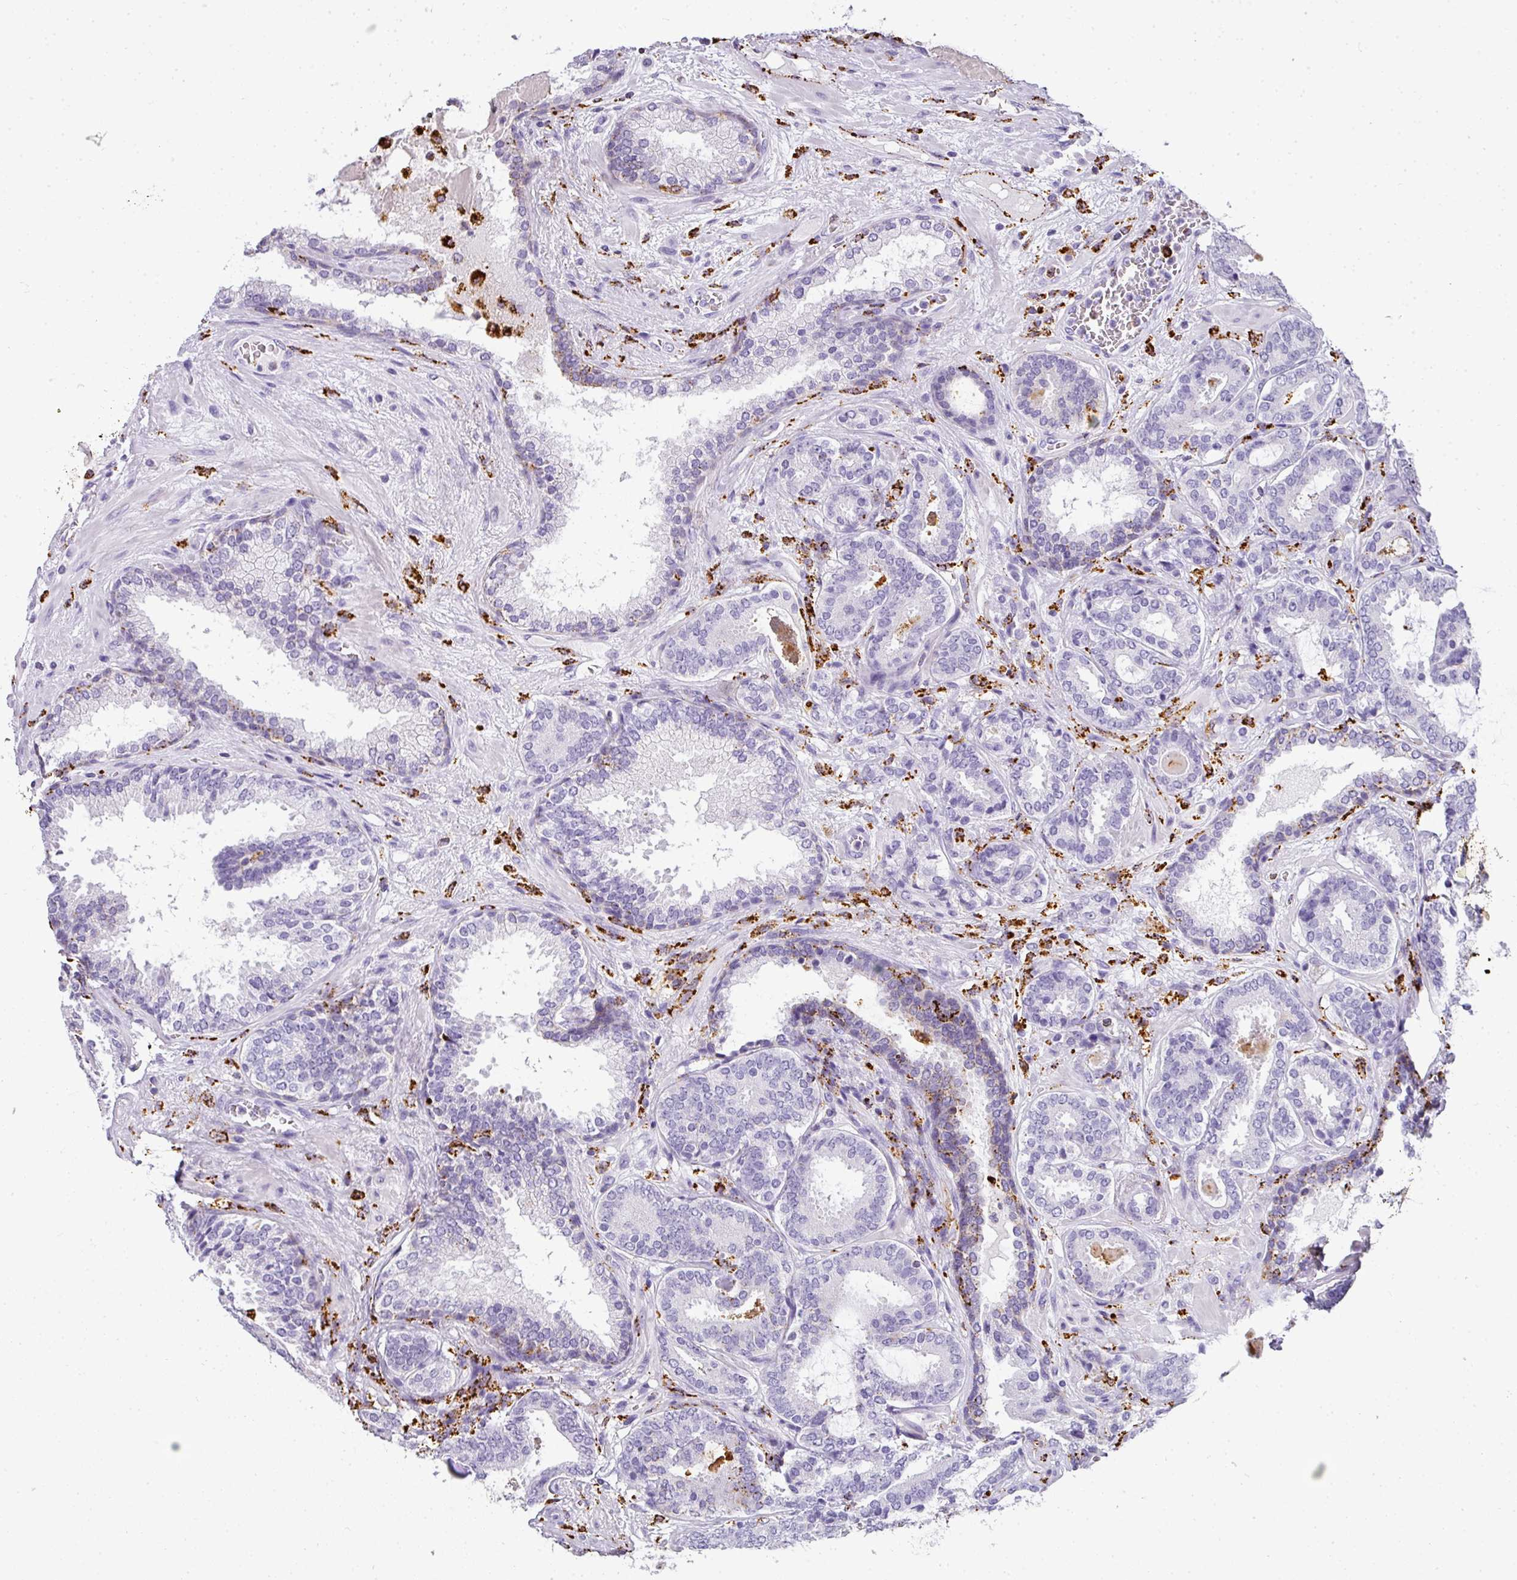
{"staining": {"intensity": "negative", "quantity": "none", "location": "none"}, "tissue": "prostate cancer", "cell_type": "Tumor cells", "image_type": "cancer", "snomed": [{"axis": "morphology", "description": "Adenocarcinoma, High grade"}, {"axis": "topography", "description": "Prostate"}], "caption": "Prostate cancer (high-grade adenocarcinoma) was stained to show a protein in brown. There is no significant staining in tumor cells.", "gene": "MMACHC", "patient": {"sex": "male", "age": 65}}